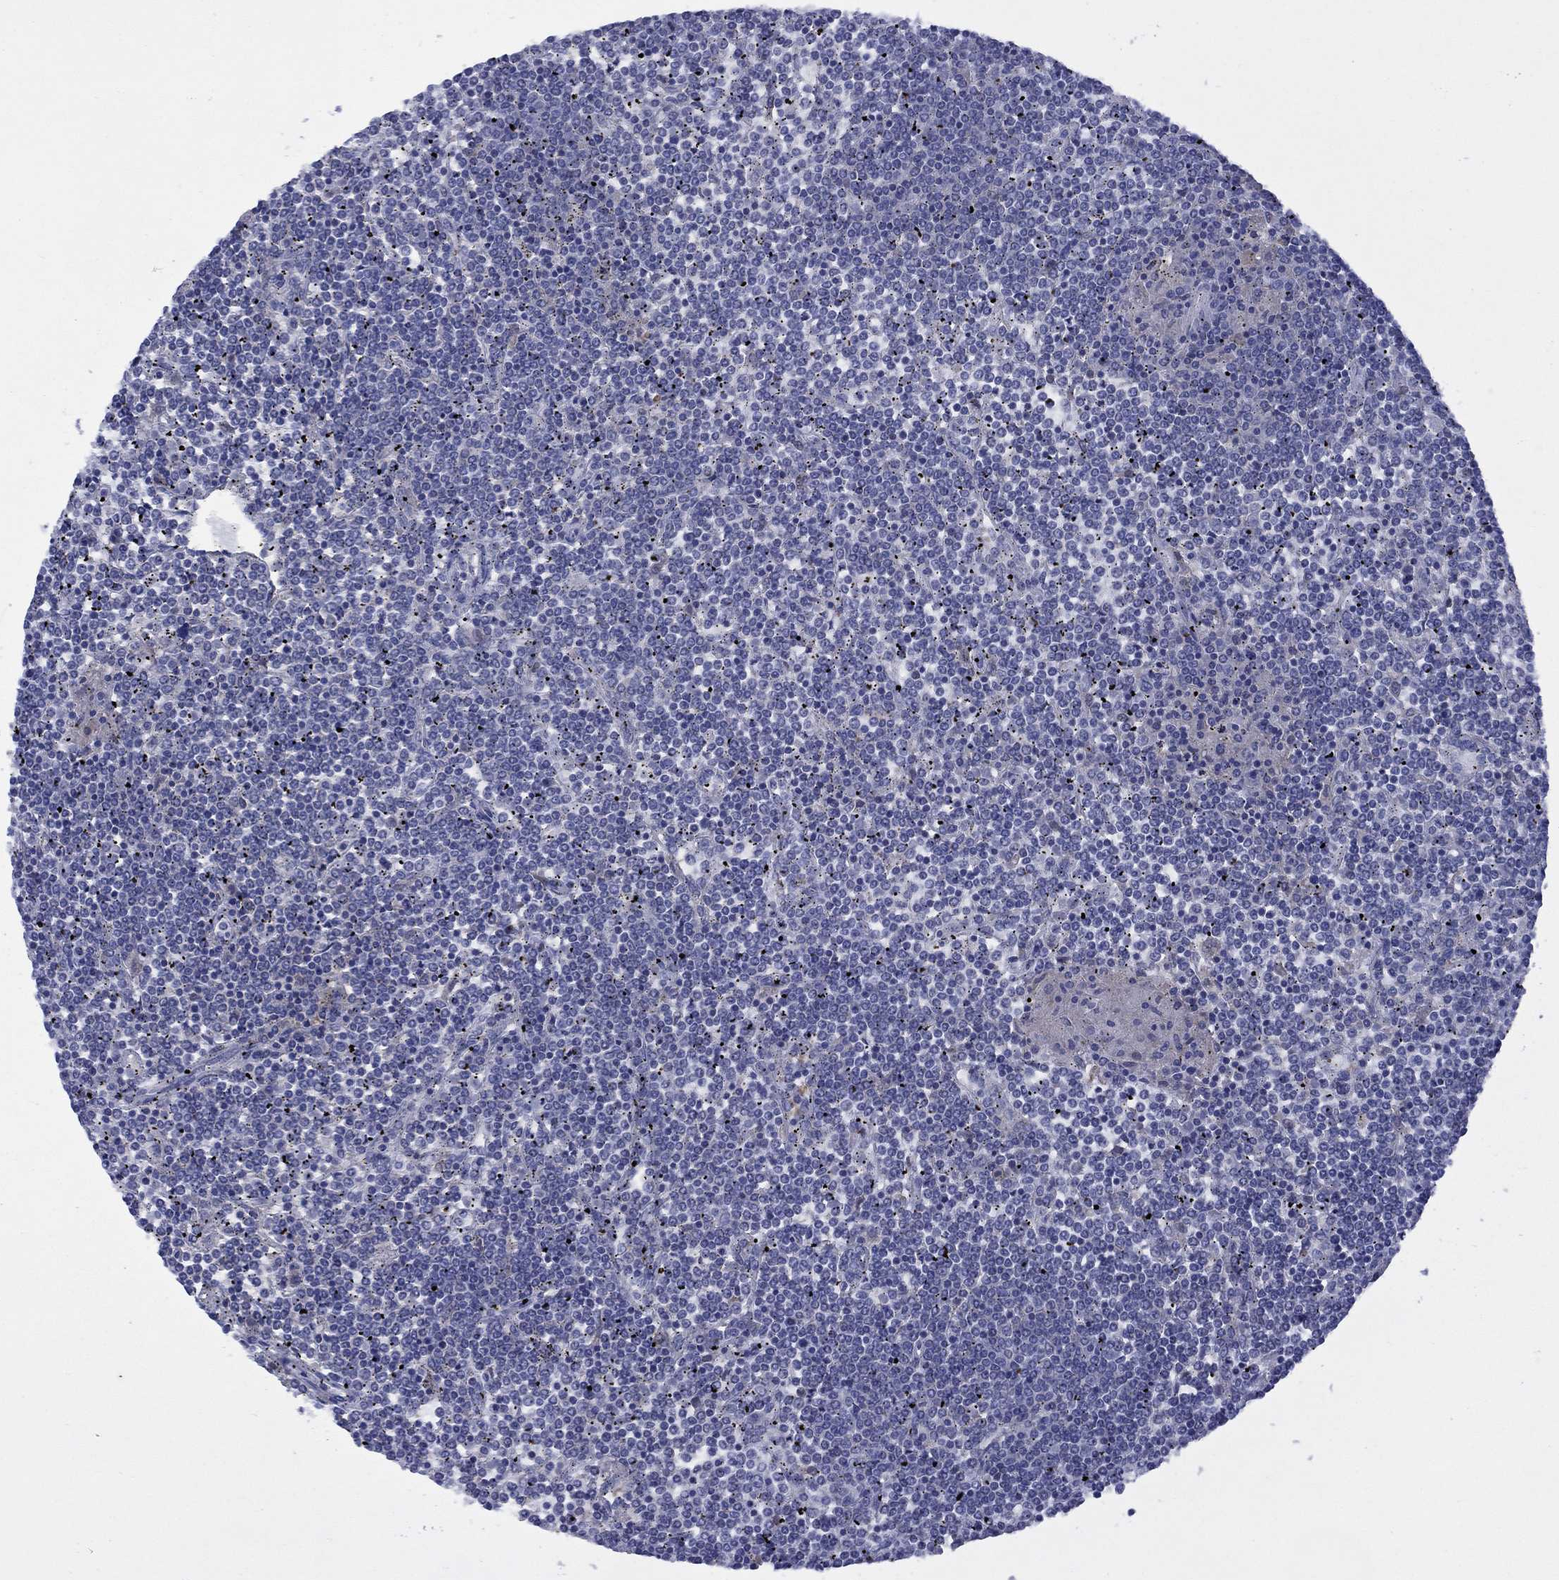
{"staining": {"intensity": "negative", "quantity": "none", "location": "none"}, "tissue": "lymphoma", "cell_type": "Tumor cells", "image_type": "cancer", "snomed": [{"axis": "morphology", "description": "Malignant lymphoma, non-Hodgkin's type, Low grade"}, {"axis": "topography", "description": "Spleen"}], "caption": "The histopathology image reveals no staining of tumor cells in low-grade malignant lymphoma, non-Hodgkin's type. (Brightfield microscopy of DAB immunohistochemistry at high magnification).", "gene": "CYP2B6", "patient": {"sex": "female", "age": 19}}